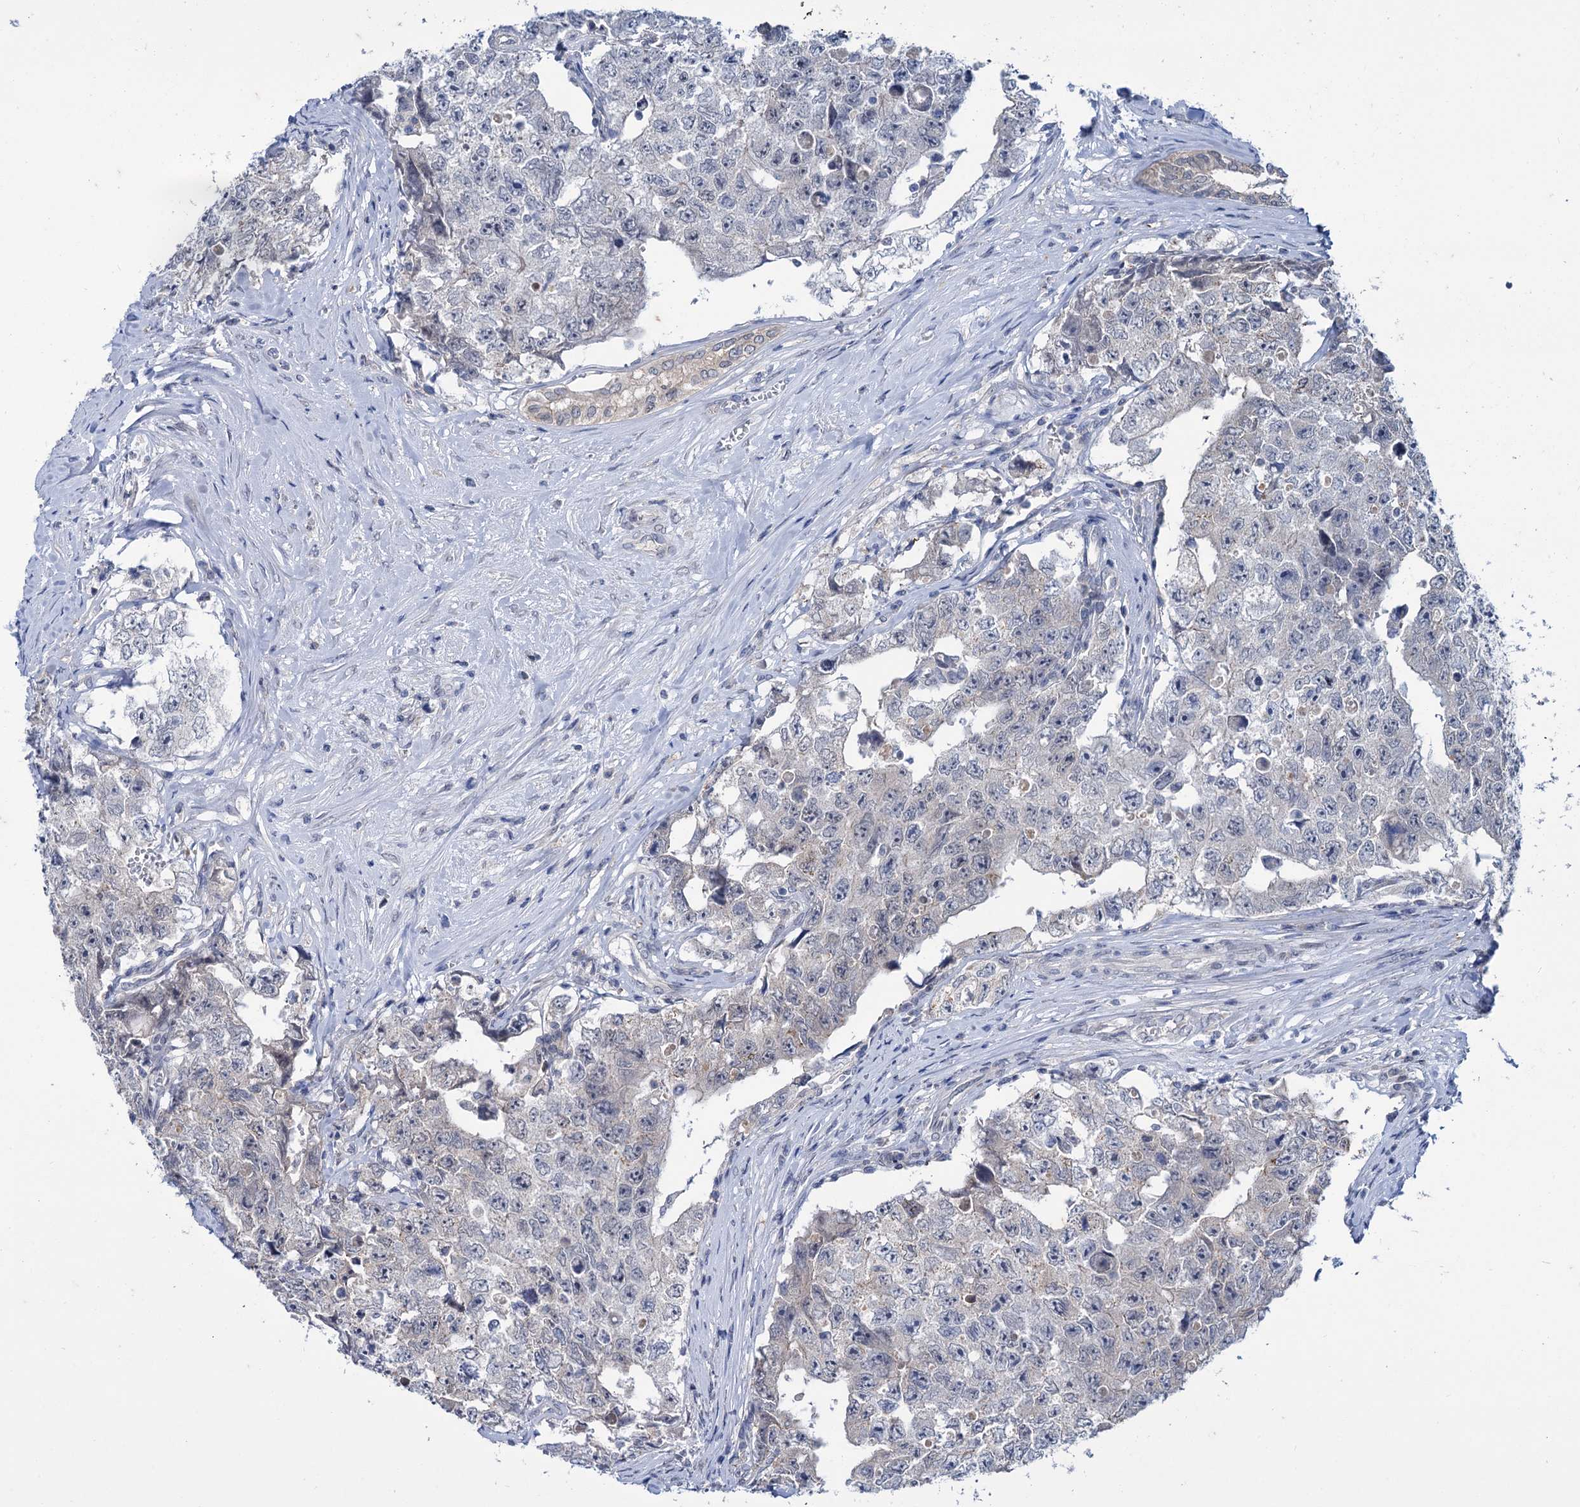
{"staining": {"intensity": "negative", "quantity": "none", "location": "none"}, "tissue": "testis cancer", "cell_type": "Tumor cells", "image_type": "cancer", "snomed": [{"axis": "morphology", "description": "Carcinoma, Embryonal, NOS"}, {"axis": "topography", "description": "Testis"}], "caption": "Testis cancer was stained to show a protein in brown. There is no significant staining in tumor cells. Nuclei are stained in blue.", "gene": "MID1IP1", "patient": {"sex": "male", "age": 17}}